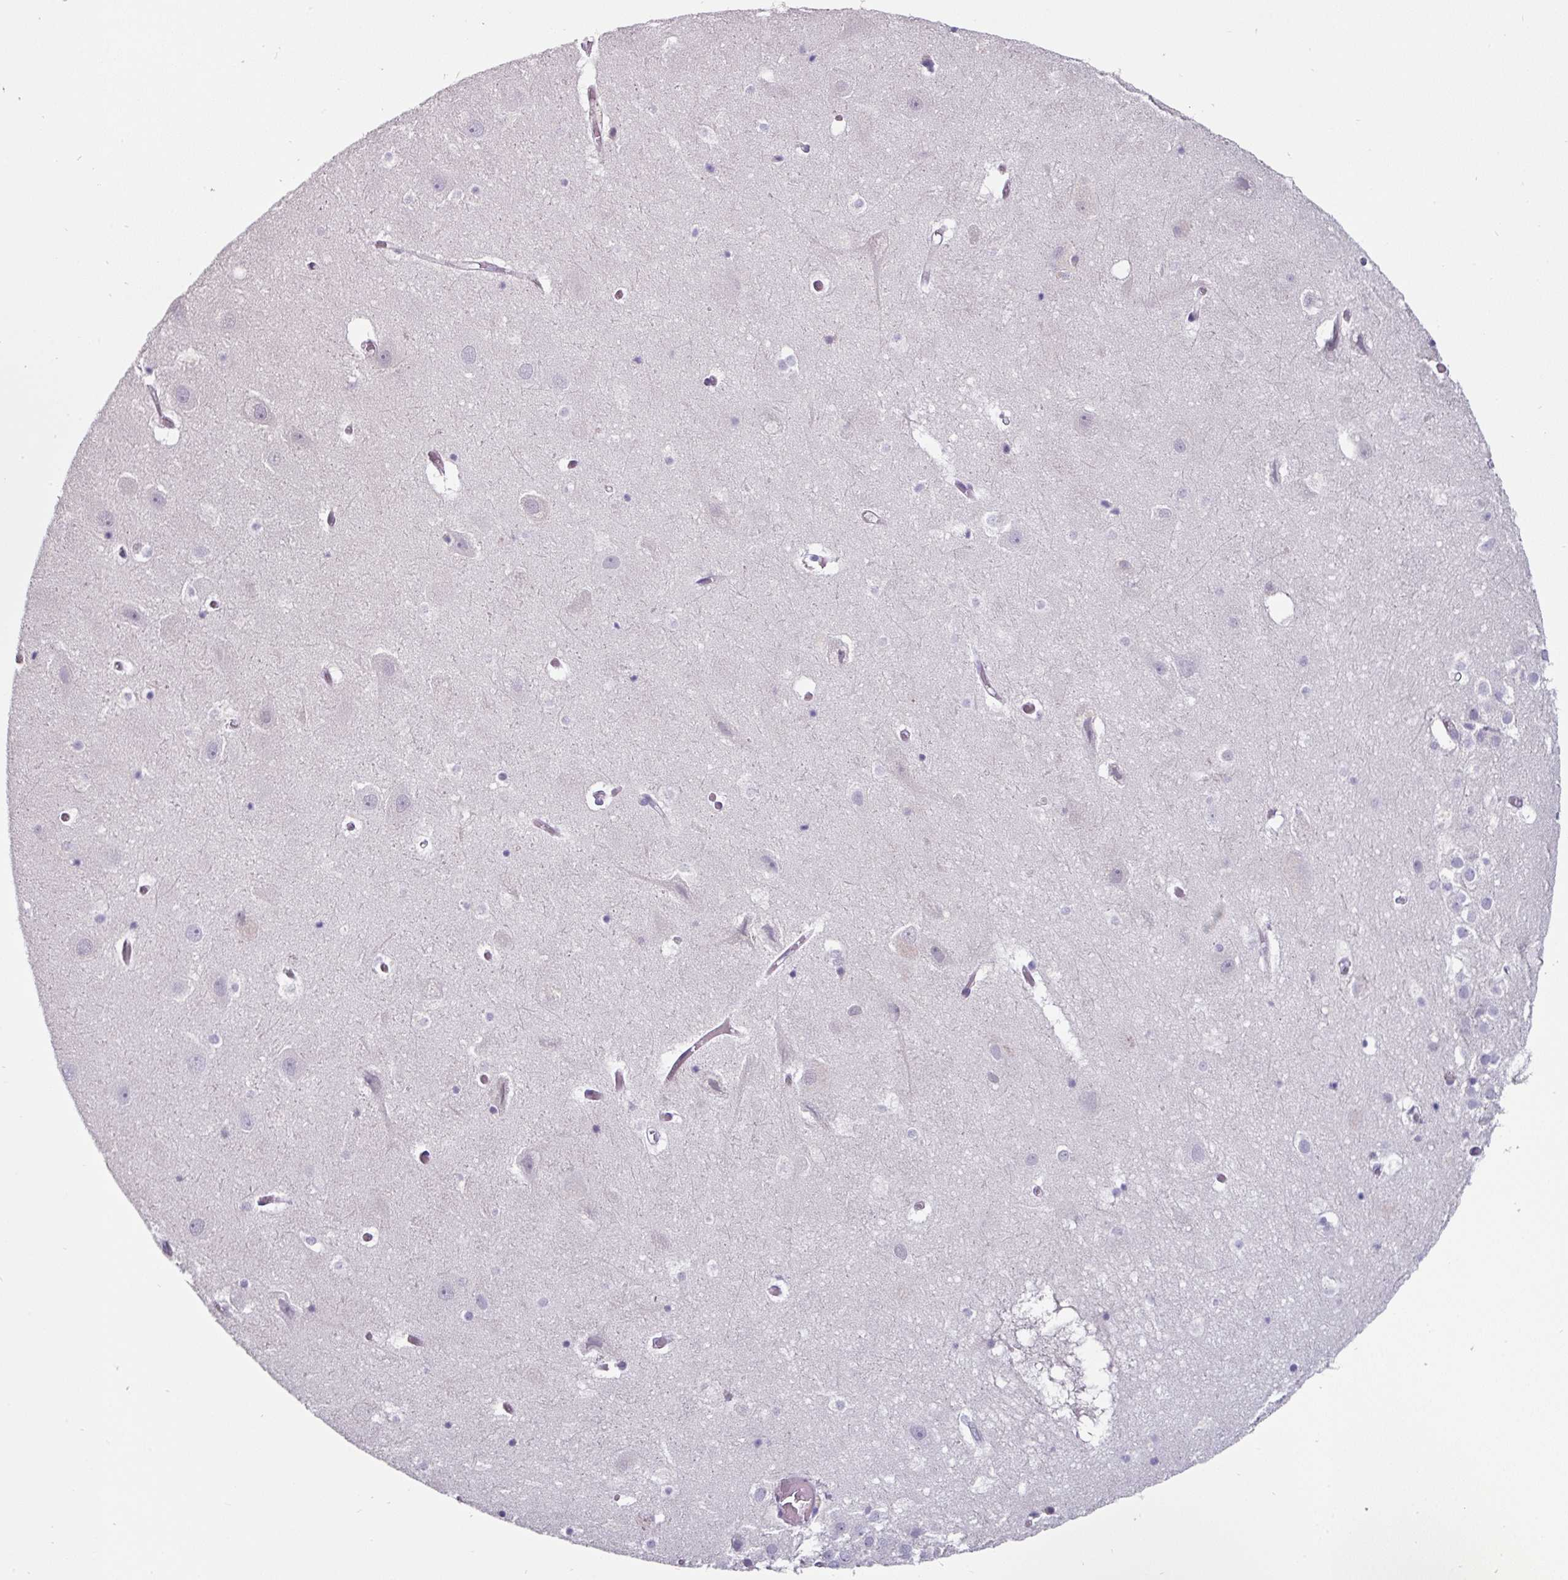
{"staining": {"intensity": "negative", "quantity": "none", "location": "none"}, "tissue": "hippocampus", "cell_type": "Glial cells", "image_type": "normal", "snomed": [{"axis": "morphology", "description": "Normal tissue, NOS"}, {"axis": "topography", "description": "Hippocampus"}], "caption": "Immunohistochemistry of unremarkable hippocampus demonstrates no positivity in glial cells.", "gene": "EYA3", "patient": {"sex": "female", "age": 52}}